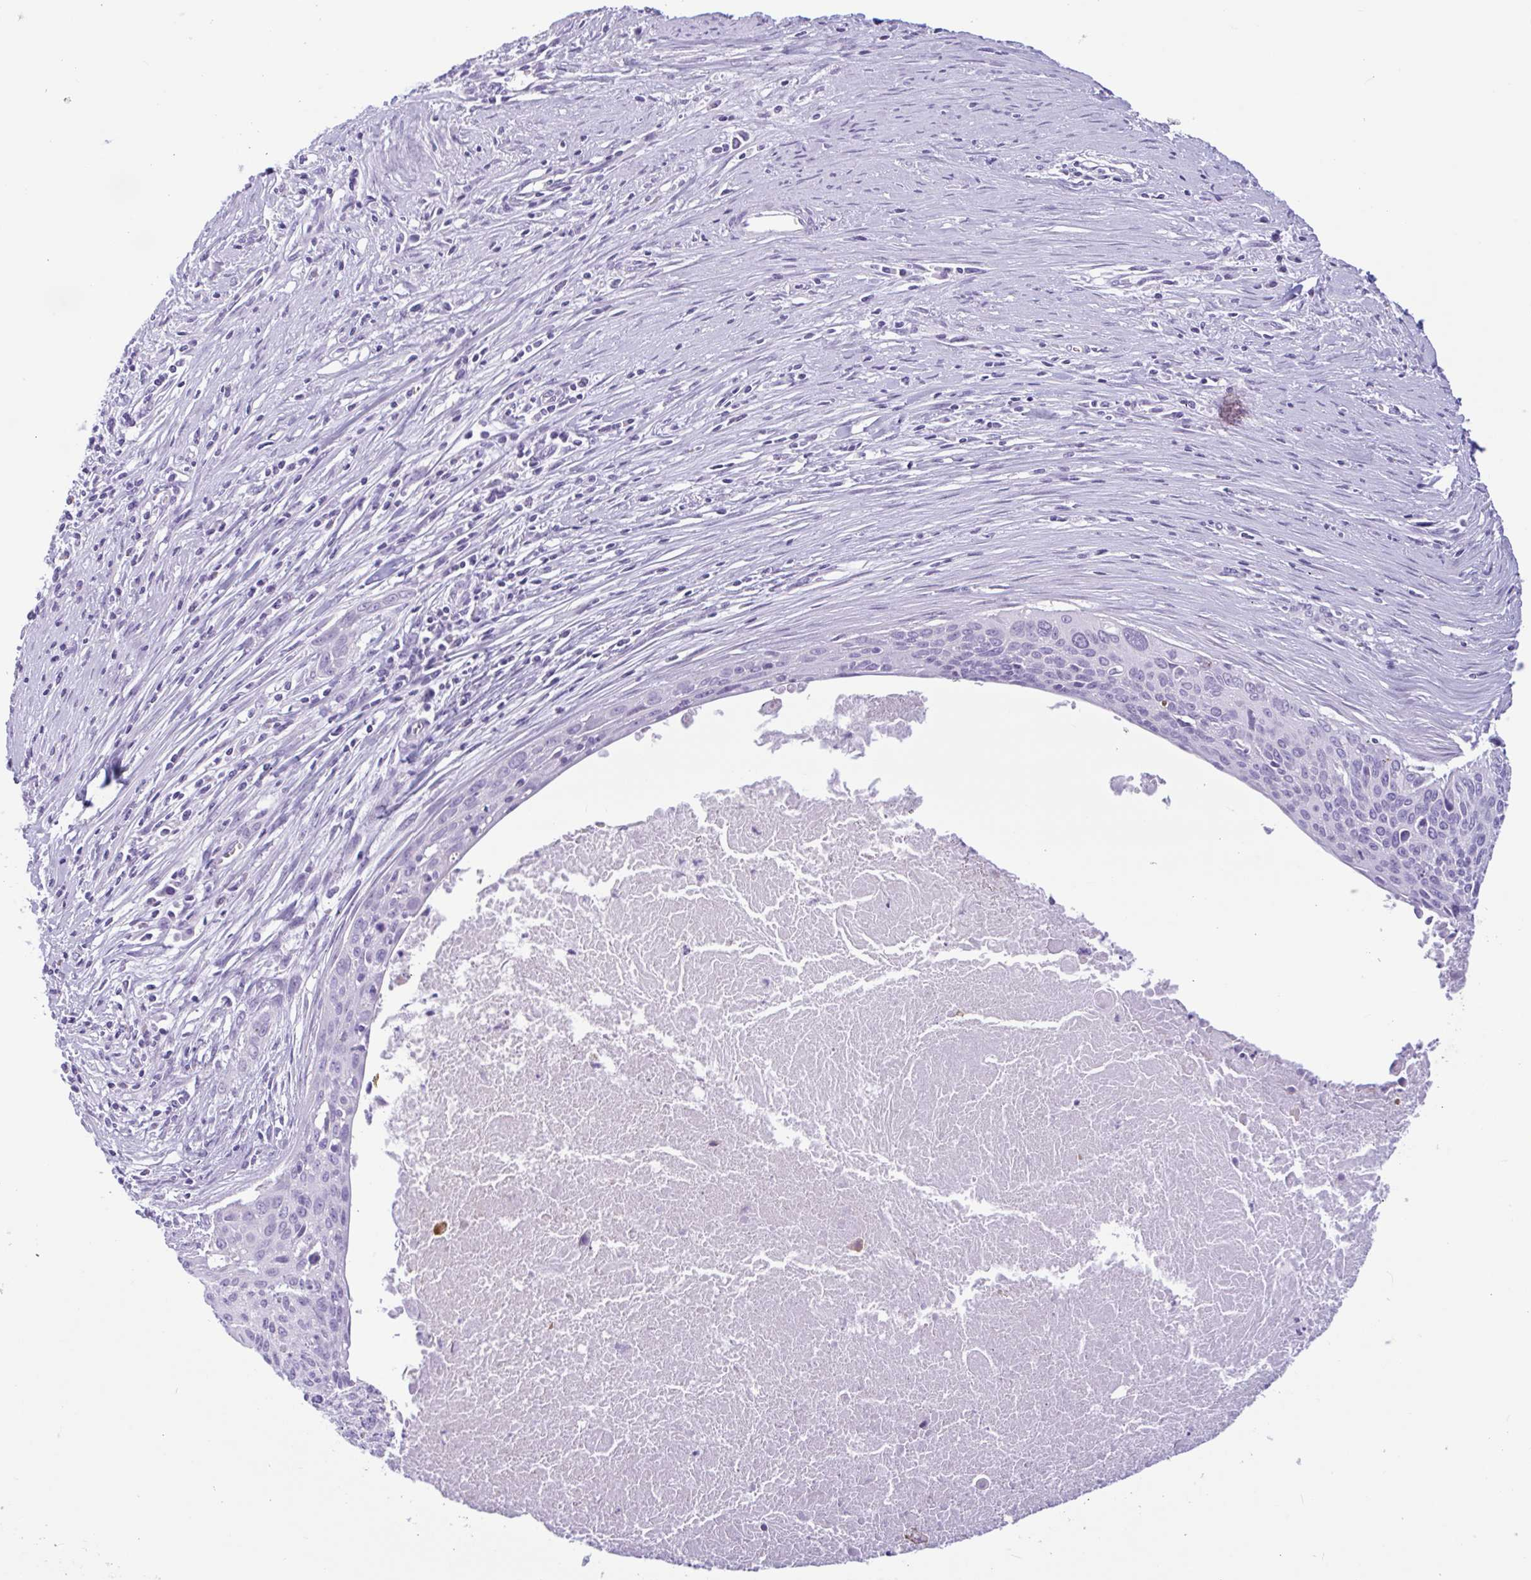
{"staining": {"intensity": "negative", "quantity": "none", "location": "none"}, "tissue": "cervical cancer", "cell_type": "Tumor cells", "image_type": "cancer", "snomed": [{"axis": "morphology", "description": "Squamous cell carcinoma, NOS"}, {"axis": "topography", "description": "Cervix"}], "caption": "Protein analysis of squamous cell carcinoma (cervical) exhibits no significant staining in tumor cells.", "gene": "CTSE", "patient": {"sex": "female", "age": 55}}